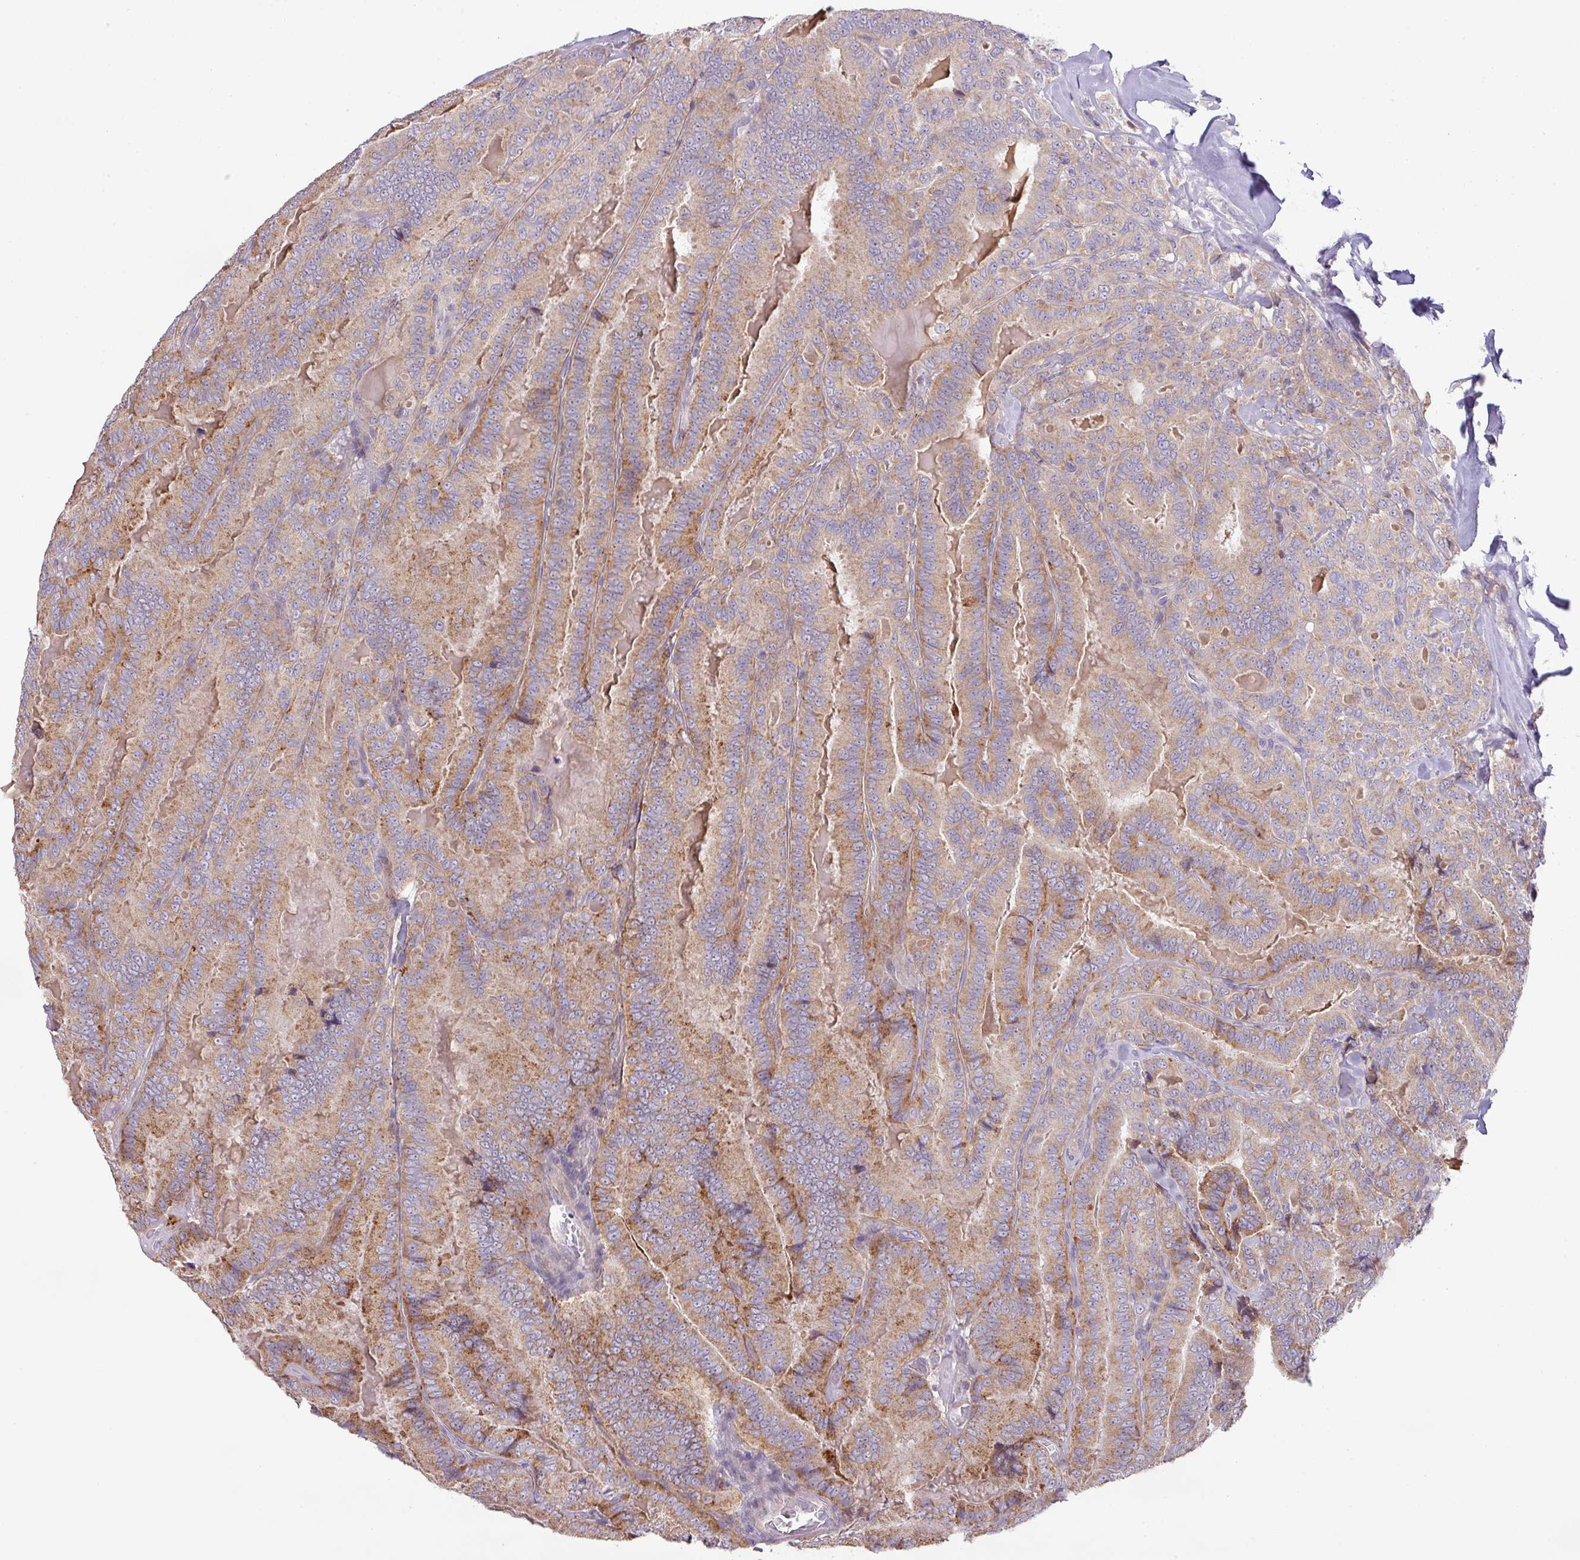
{"staining": {"intensity": "moderate", "quantity": ">75%", "location": "cytoplasmic/membranous"}, "tissue": "thyroid cancer", "cell_type": "Tumor cells", "image_type": "cancer", "snomed": [{"axis": "morphology", "description": "Papillary adenocarcinoma, NOS"}, {"axis": "topography", "description": "Thyroid gland"}], "caption": "An immunohistochemistry micrograph of tumor tissue is shown. Protein staining in brown labels moderate cytoplasmic/membranous positivity in thyroid papillary adenocarcinoma within tumor cells.", "gene": "ZNF394", "patient": {"sex": "male", "age": 61}}